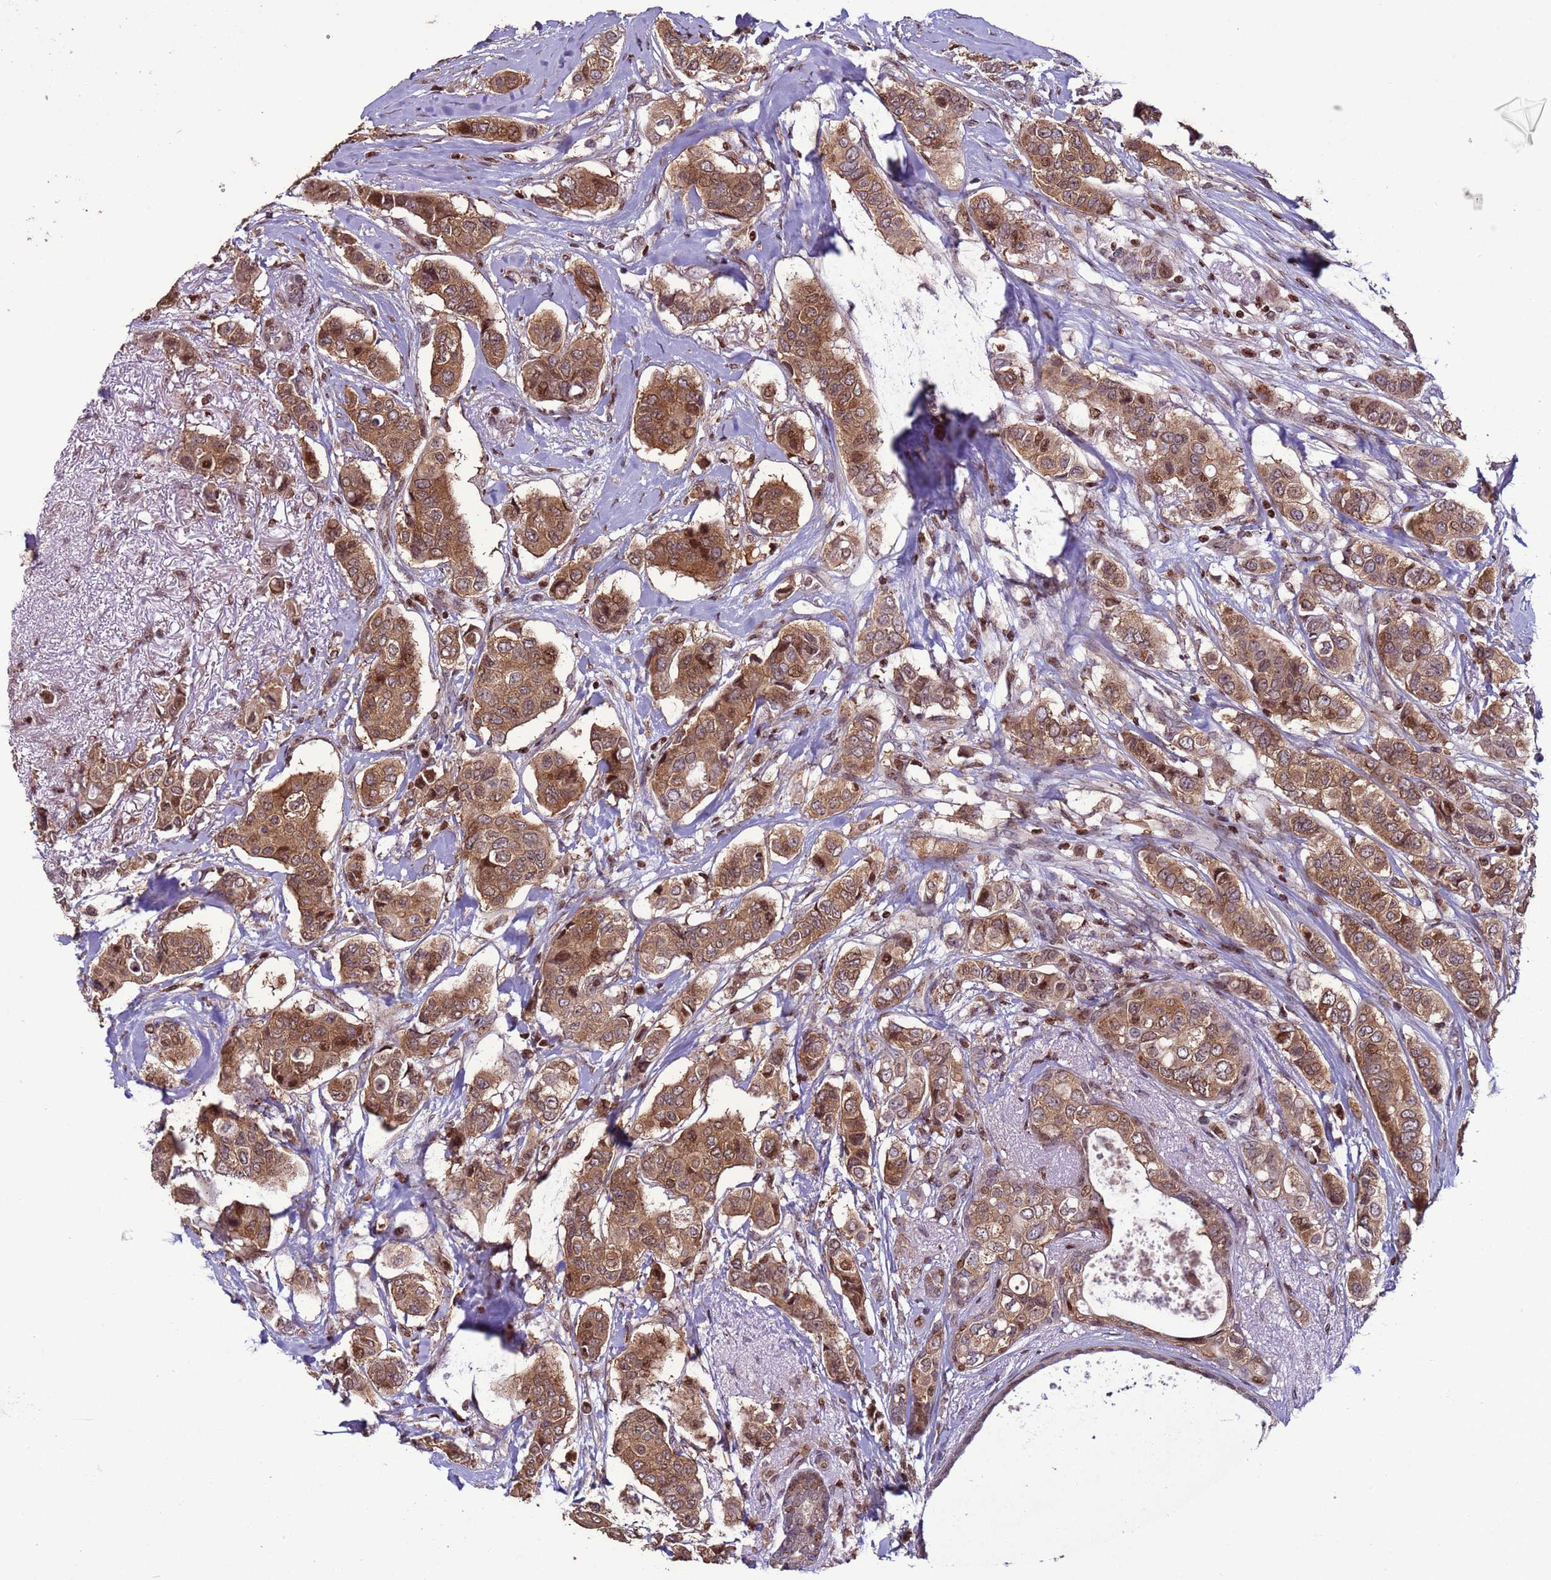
{"staining": {"intensity": "moderate", "quantity": ">75%", "location": "cytoplasmic/membranous"}, "tissue": "breast cancer", "cell_type": "Tumor cells", "image_type": "cancer", "snomed": [{"axis": "morphology", "description": "Lobular carcinoma"}, {"axis": "topography", "description": "Breast"}], "caption": "A medium amount of moderate cytoplasmic/membranous positivity is seen in approximately >75% of tumor cells in breast lobular carcinoma tissue.", "gene": "HGH1", "patient": {"sex": "female", "age": 51}}